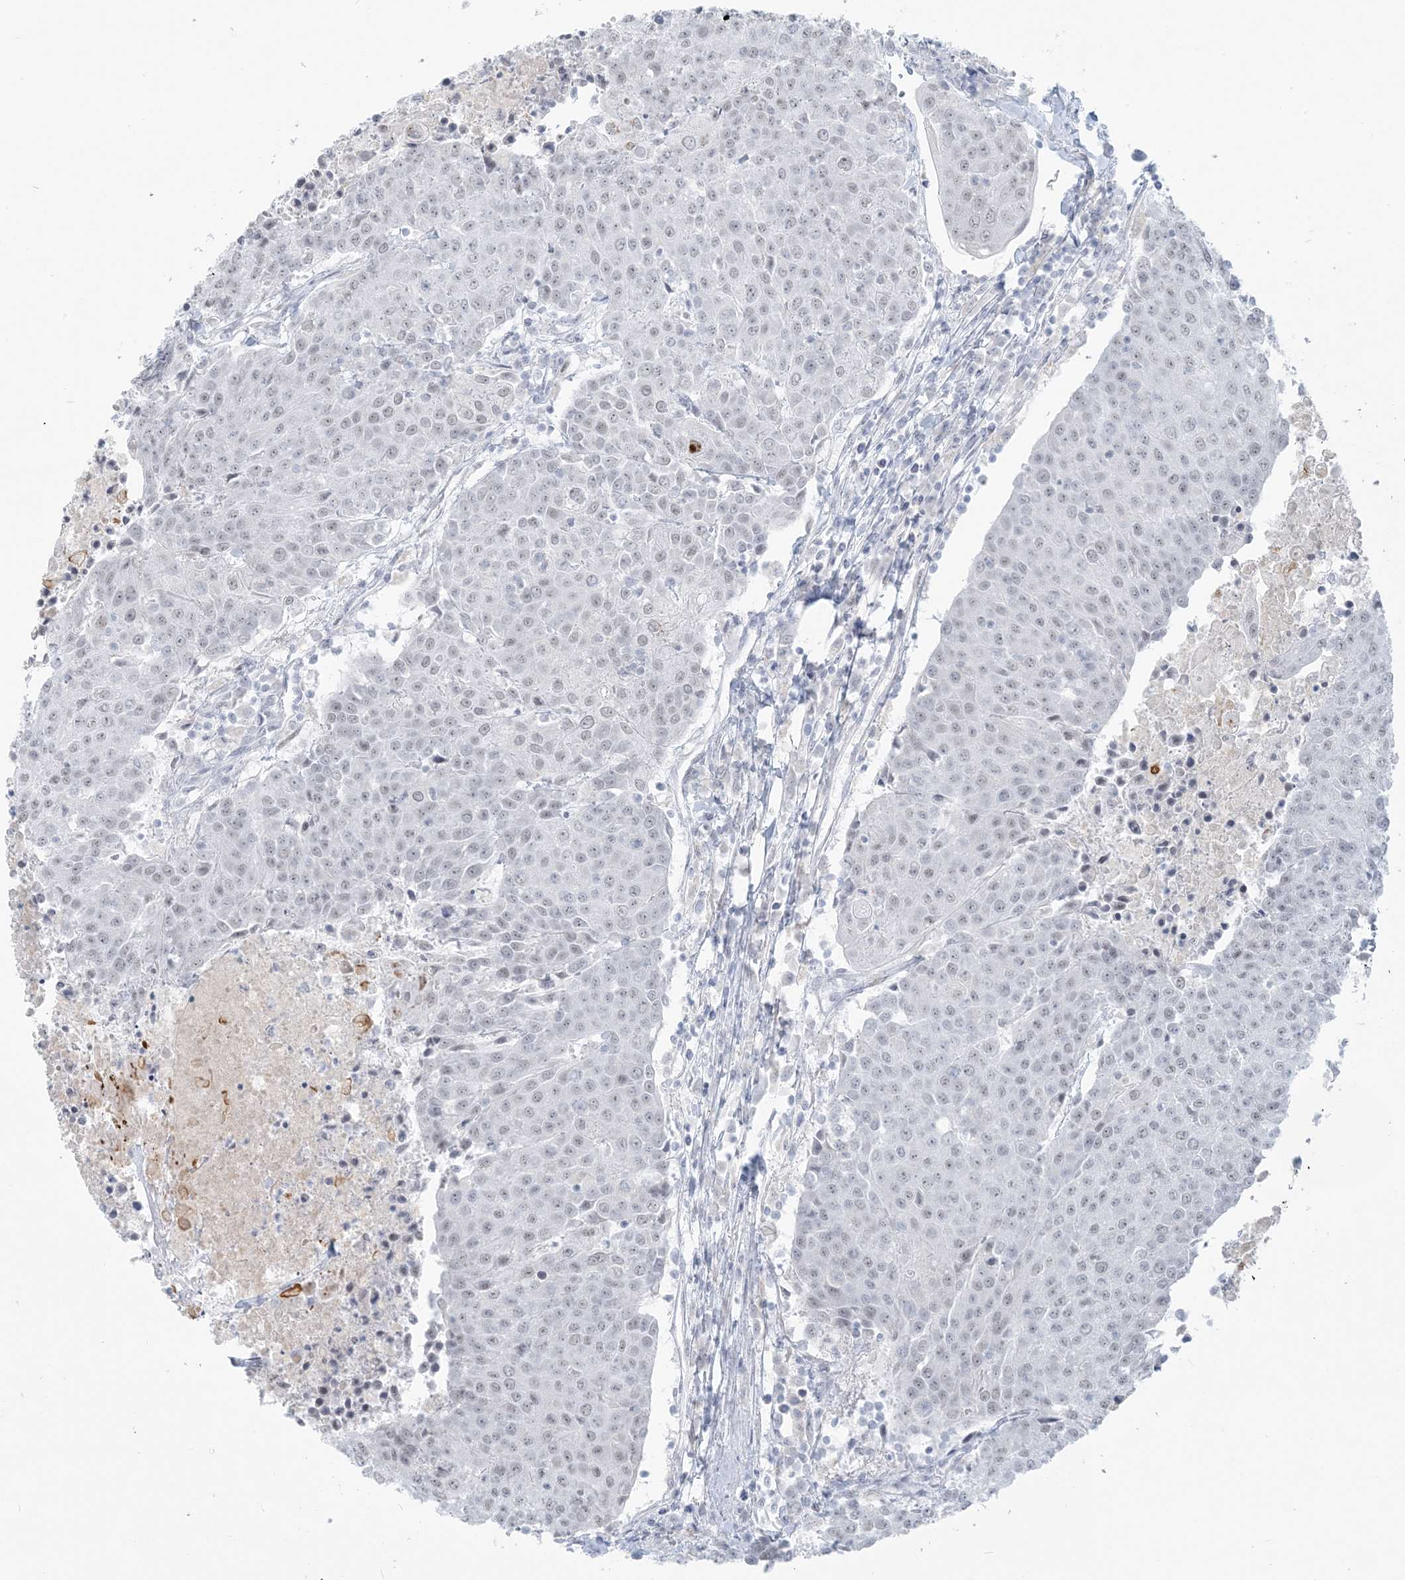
{"staining": {"intensity": "negative", "quantity": "none", "location": "none"}, "tissue": "urothelial cancer", "cell_type": "Tumor cells", "image_type": "cancer", "snomed": [{"axis": "morphology", "description": "Urothelial carcinoma, High grade"}, {"axis": "topography", "description": "Urinary bladder"}], "caption": "Immunohistochemistry of human high-grade urothelial carcinoma reveals no staining in tumor cells. The staining is performed using DAB brown chromogen with nuclei counter-stained in using hematoxylin.", "gene": "SCML1", "patient": {"sex": "female", "age": 85}}